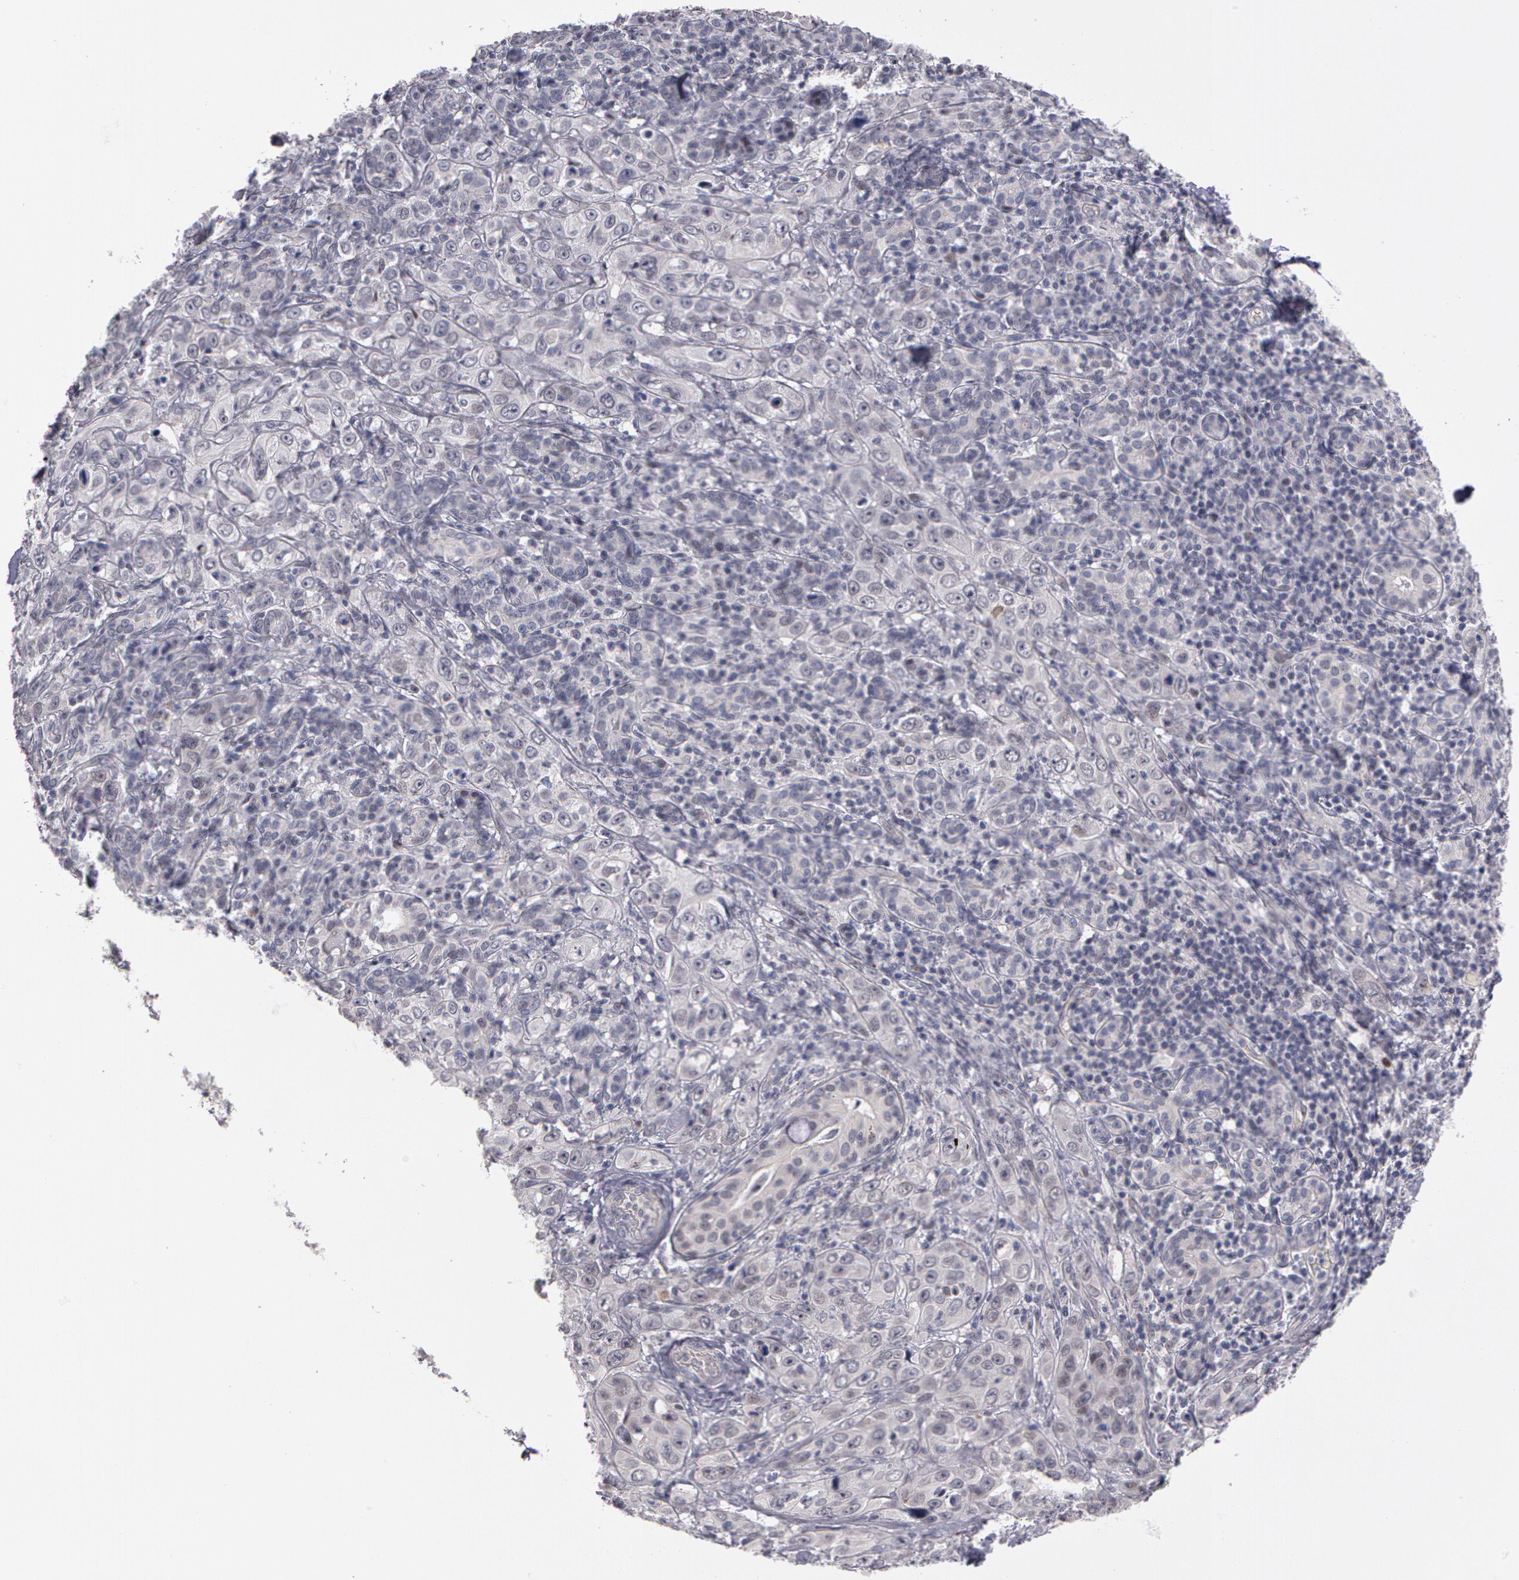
{"staining": {"intensity": "negative", "quantity": "none", "location": "none"}, "tissue": "skin cancer", "cell_type": "Tumor cells", "image_type": "cancer", "snomed": [{"axis": "morphology", "description": "Squamous cell carcinoma, NOS"}, {"axis": "topography", "description": "Skin"}], "caption": "Squamous cell carcinoma (skin) was stained to show a protein in brown. There is no significant staining in tumor cells. Brightfield microscopy of IHC stained with DAB (3,3'-diaminobenzidine) (brown) and hematoxylin (blue), captured at high magnification.", "gene": "PRICKLE1", "patient": {"sex": "male", "age": 84}}